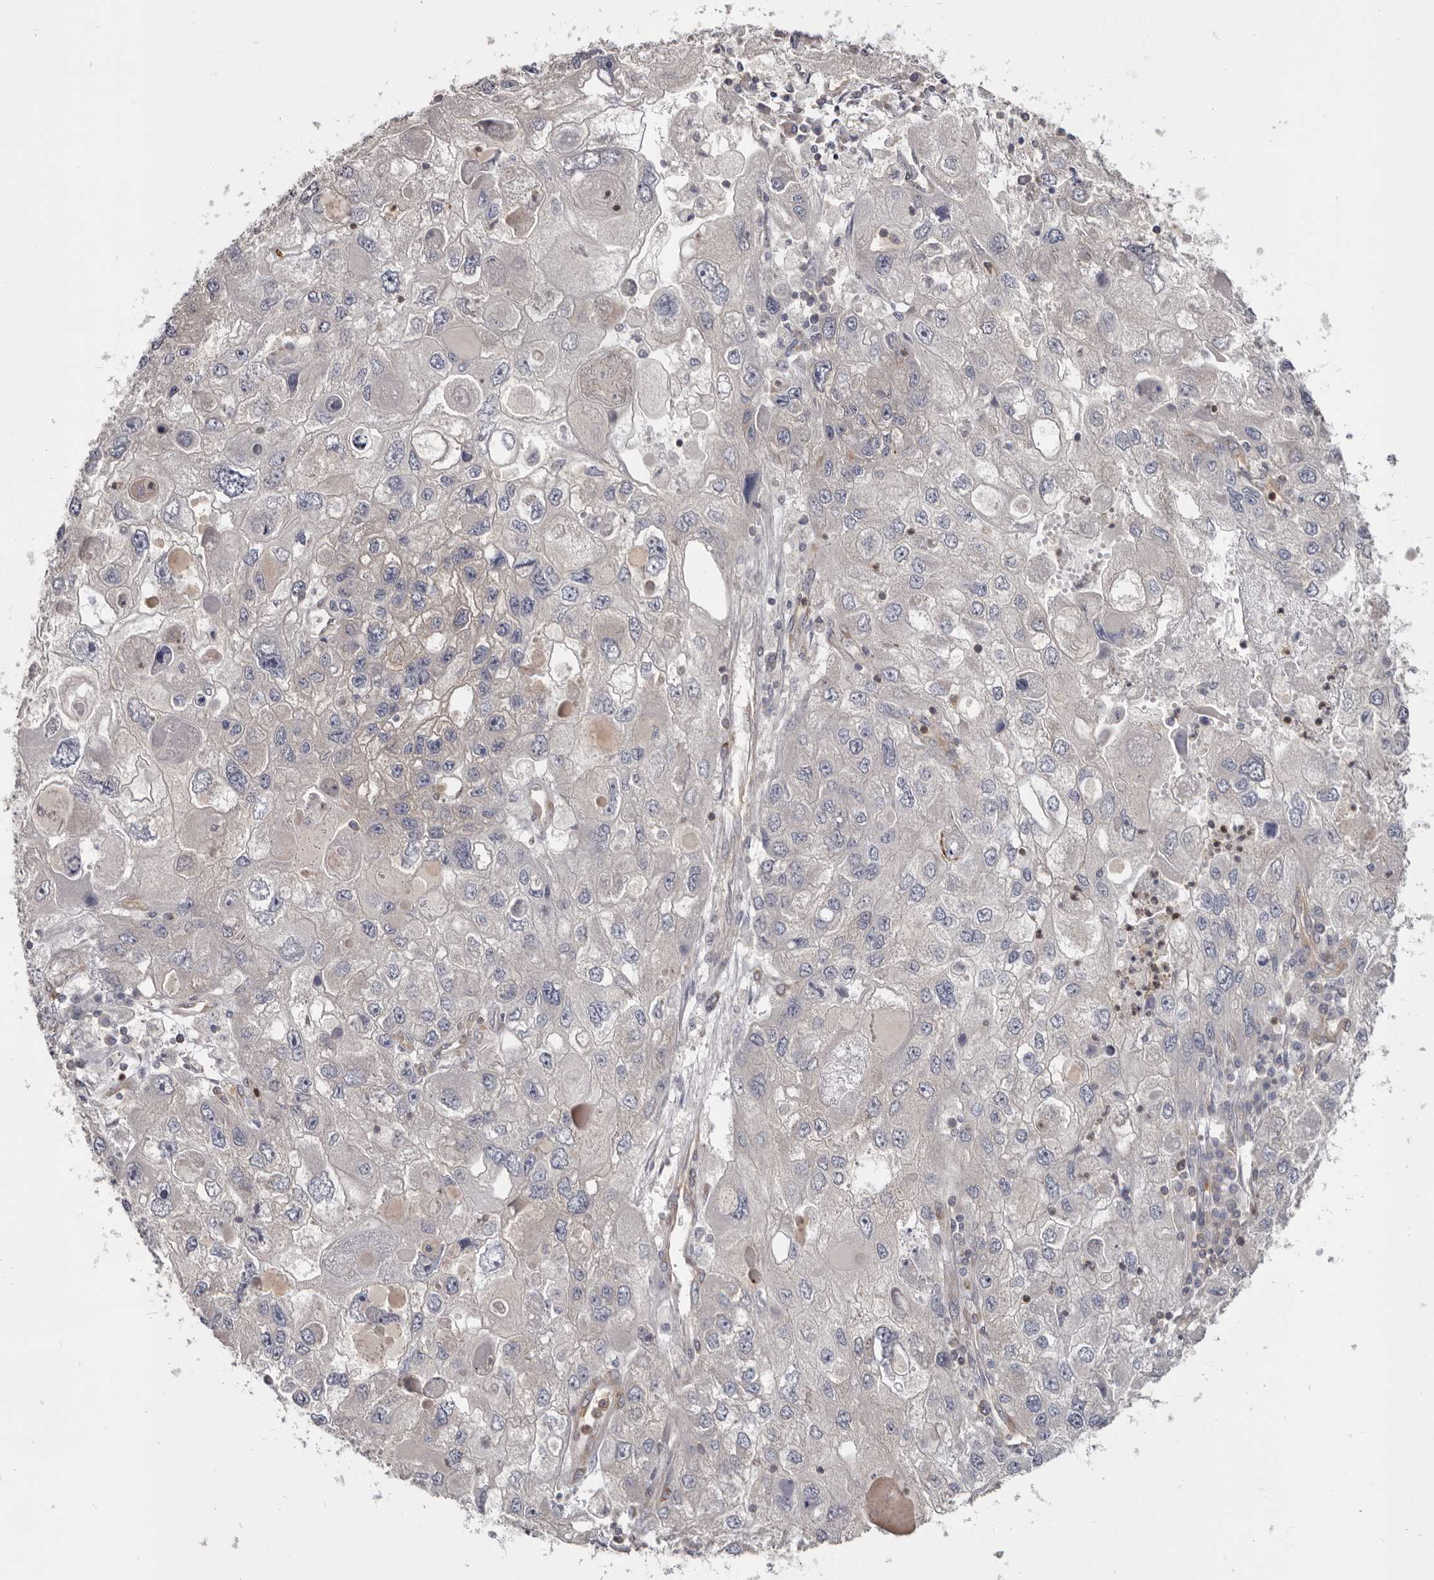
{"staining": {"intensity": "negative", "quantity": "none", "location": "none"}, "tissue": "endometrial cancer", "cell_type": "Tumor cells", "image_type": "cancer", "snomed": [{"axis": "morphology", "description": "Adenocarcinoma, NOS"}, {"axis": "topography", "description": "Endometrium"}], "caption": "Endometrial cancer stained for a protein using immunohistochemistry shows no expression tumor cells.", "gene": "CBL", "patient": {"sex": "female", "age": 49}}